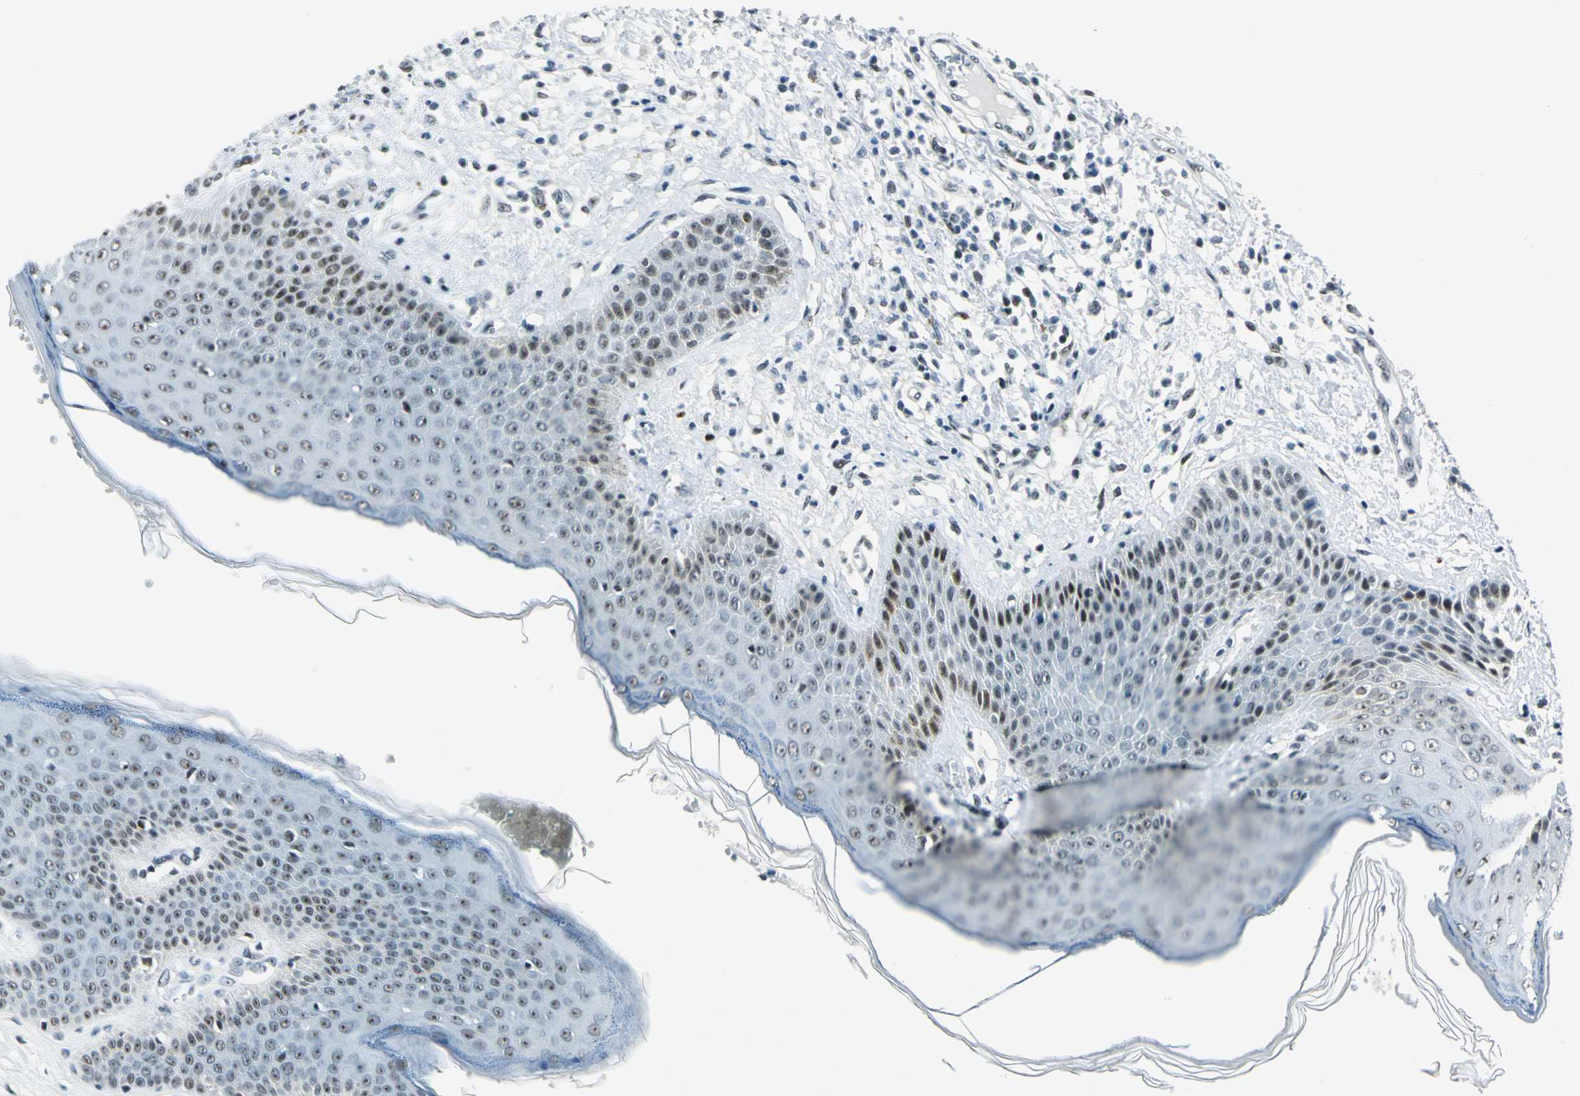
{"staining": {"intensity": "moderate", "quantity": "25%-75%", "location": "nuclear"}, "tissue": "skin cancer", "cell_type": "Tumor cells", "image_type": "cancer", "snomed": [{"axis": "morphology", "description": "Basal cell carcinoma"}, {"axis": "topography", "description": "Skin"}], "caption": "This image displays skin cancer (basal cell carcinoma) stained with IHC to label a protein in brown. The nuclear of tumor cells show moderate positivity for the protein. Nuclei are counter-stained blue.", "gene": "KAT6B", "patient": {"sex": "female", "age": 64}}